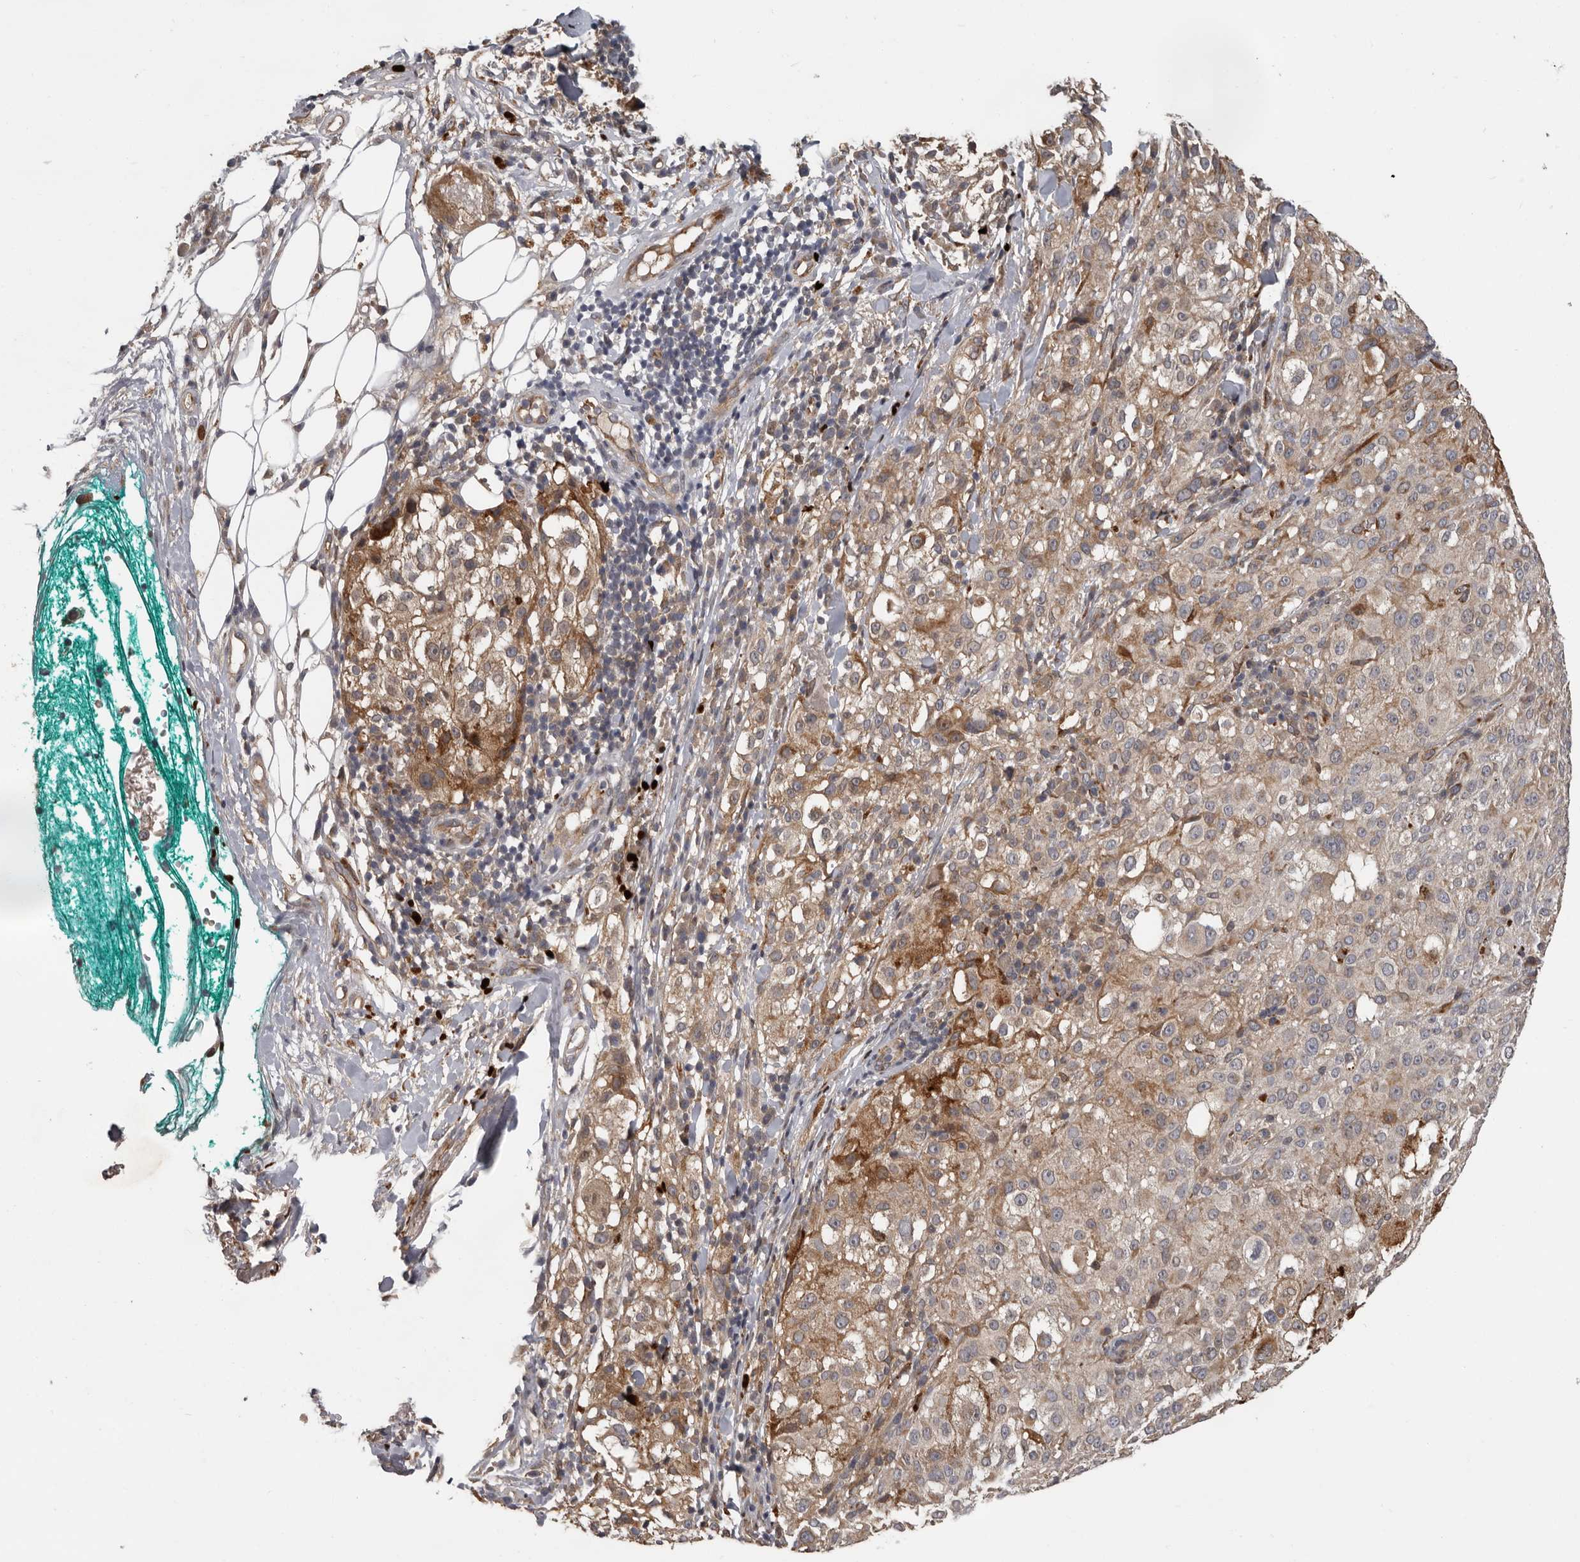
{"staining": {"intensity": "moderate", "quantity": "<25%", "location": "cytoplasmic/membranous"}, "tissue": "melanoma", "cell_type": "Tumor cells", "image_type": "cancer", "snomed": [{"axis": "morphology", "description": "Necrosis, NOS"}, {"axis": "morphology", "description": "Malignant melanoma, NOS"}, {"axis": "topography", "description": "Skin"}], "caption": "IHC photomicrograph of neoplastic tissue: melanoma stained using IHC reveals low levels of moderate protein expression localized specifically in the cytoplasmic/membranous of tumor cells, appearing as a cytoplasmic/membranous brown color.", "gene": "MTF1", "patient": {"sex": "female", "age": 87}}